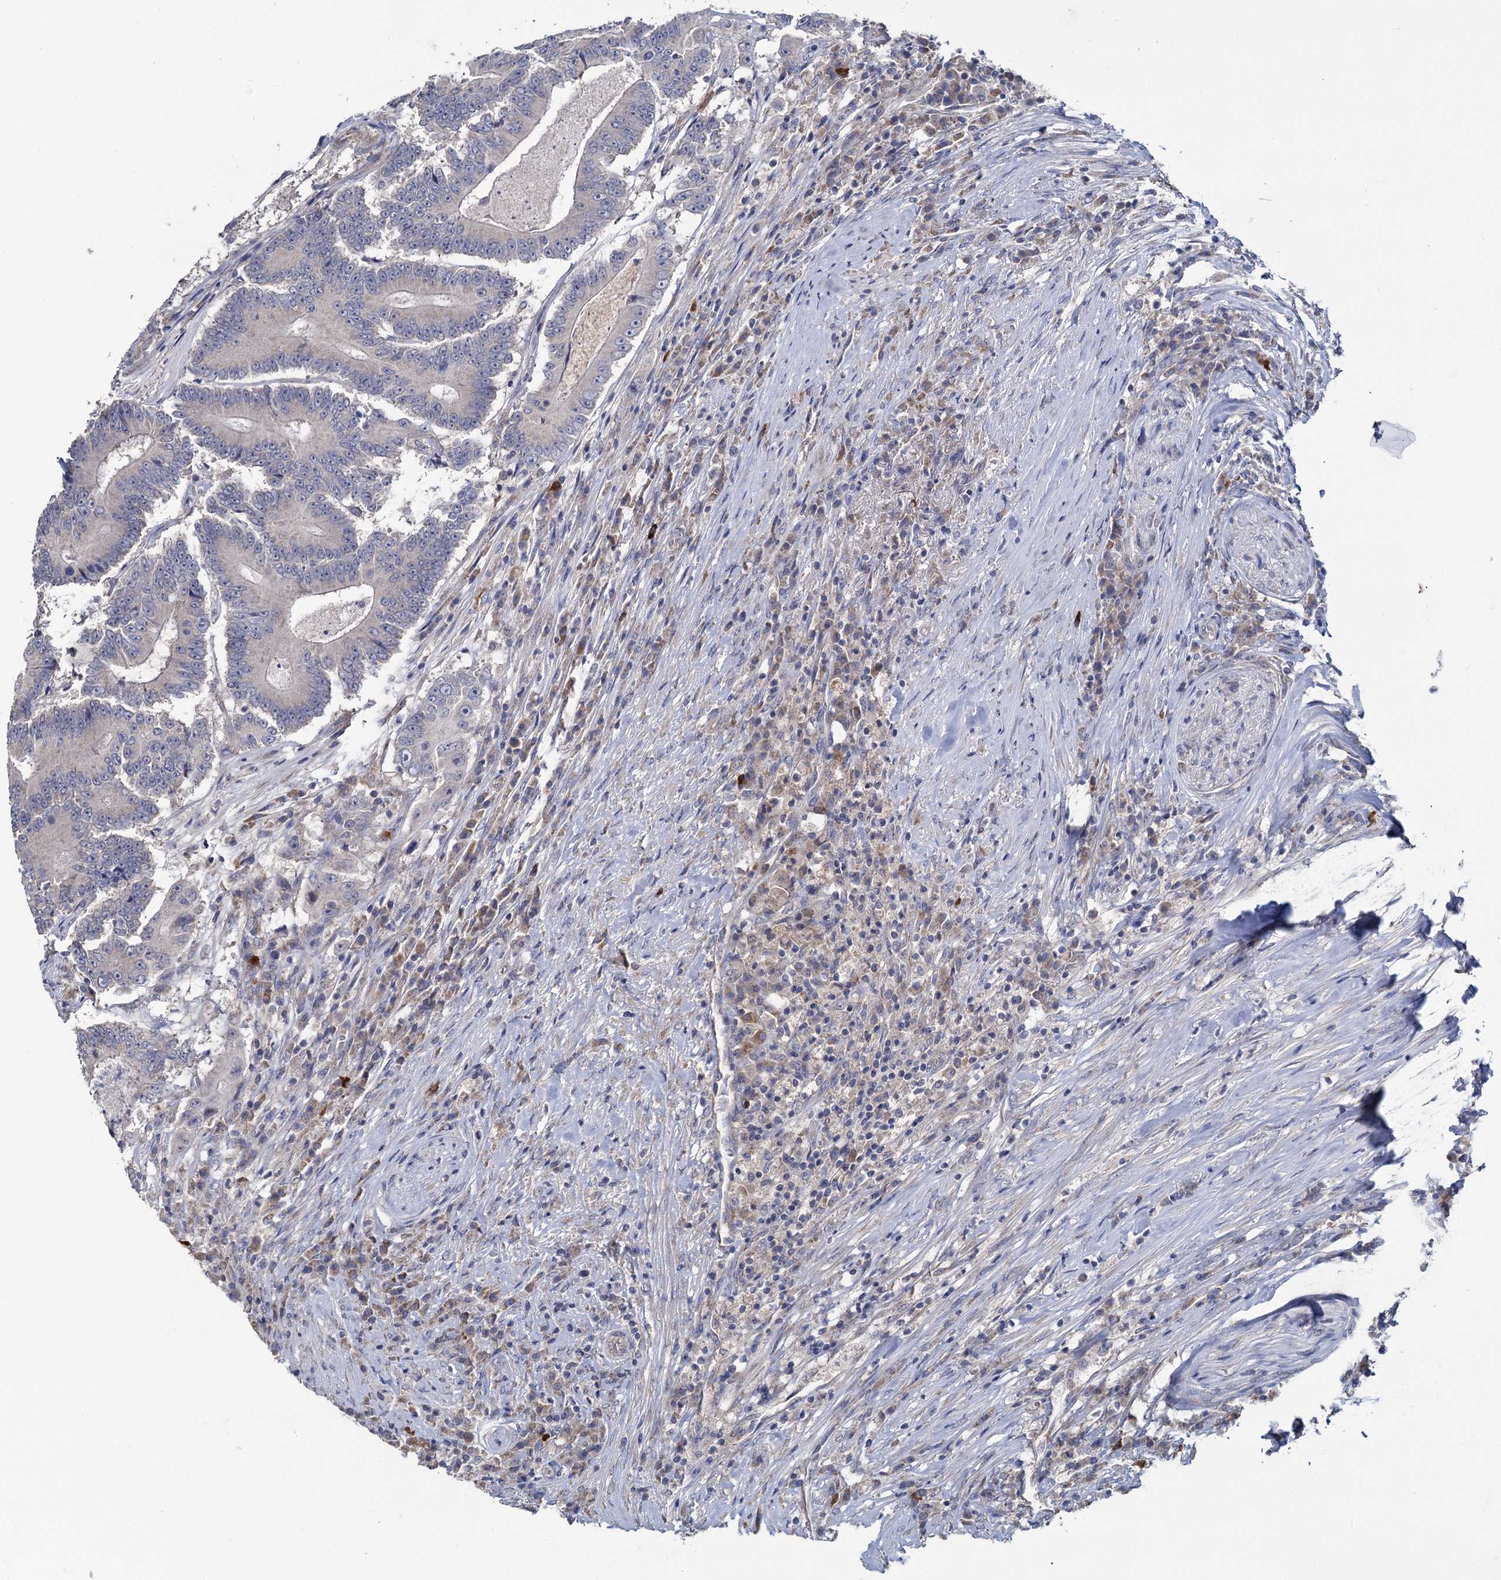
{"staining": {"intensity": "weak", "quantity": "<25%", "location": "cytoplasmic/membranous"}, "tissue": "colorectal cancer", "cell_type": "Tumor cells", "image_type": "cancer", "snomed": [{"axis": "morphology", "description": "Adenocarcinoma, NOS"}, {"axis": "topography", "description": "Colon"}], "caption": "IHC photomicrograph of neoplastic tissue: human colorectal cancer (adenocarcinoma) stained with DAB (3,3'-diaminobenzidine) displays no significant protein staining in tumor cells.", "gene": "GSTM2", "patient": {"sex": "male", "age": 83}}